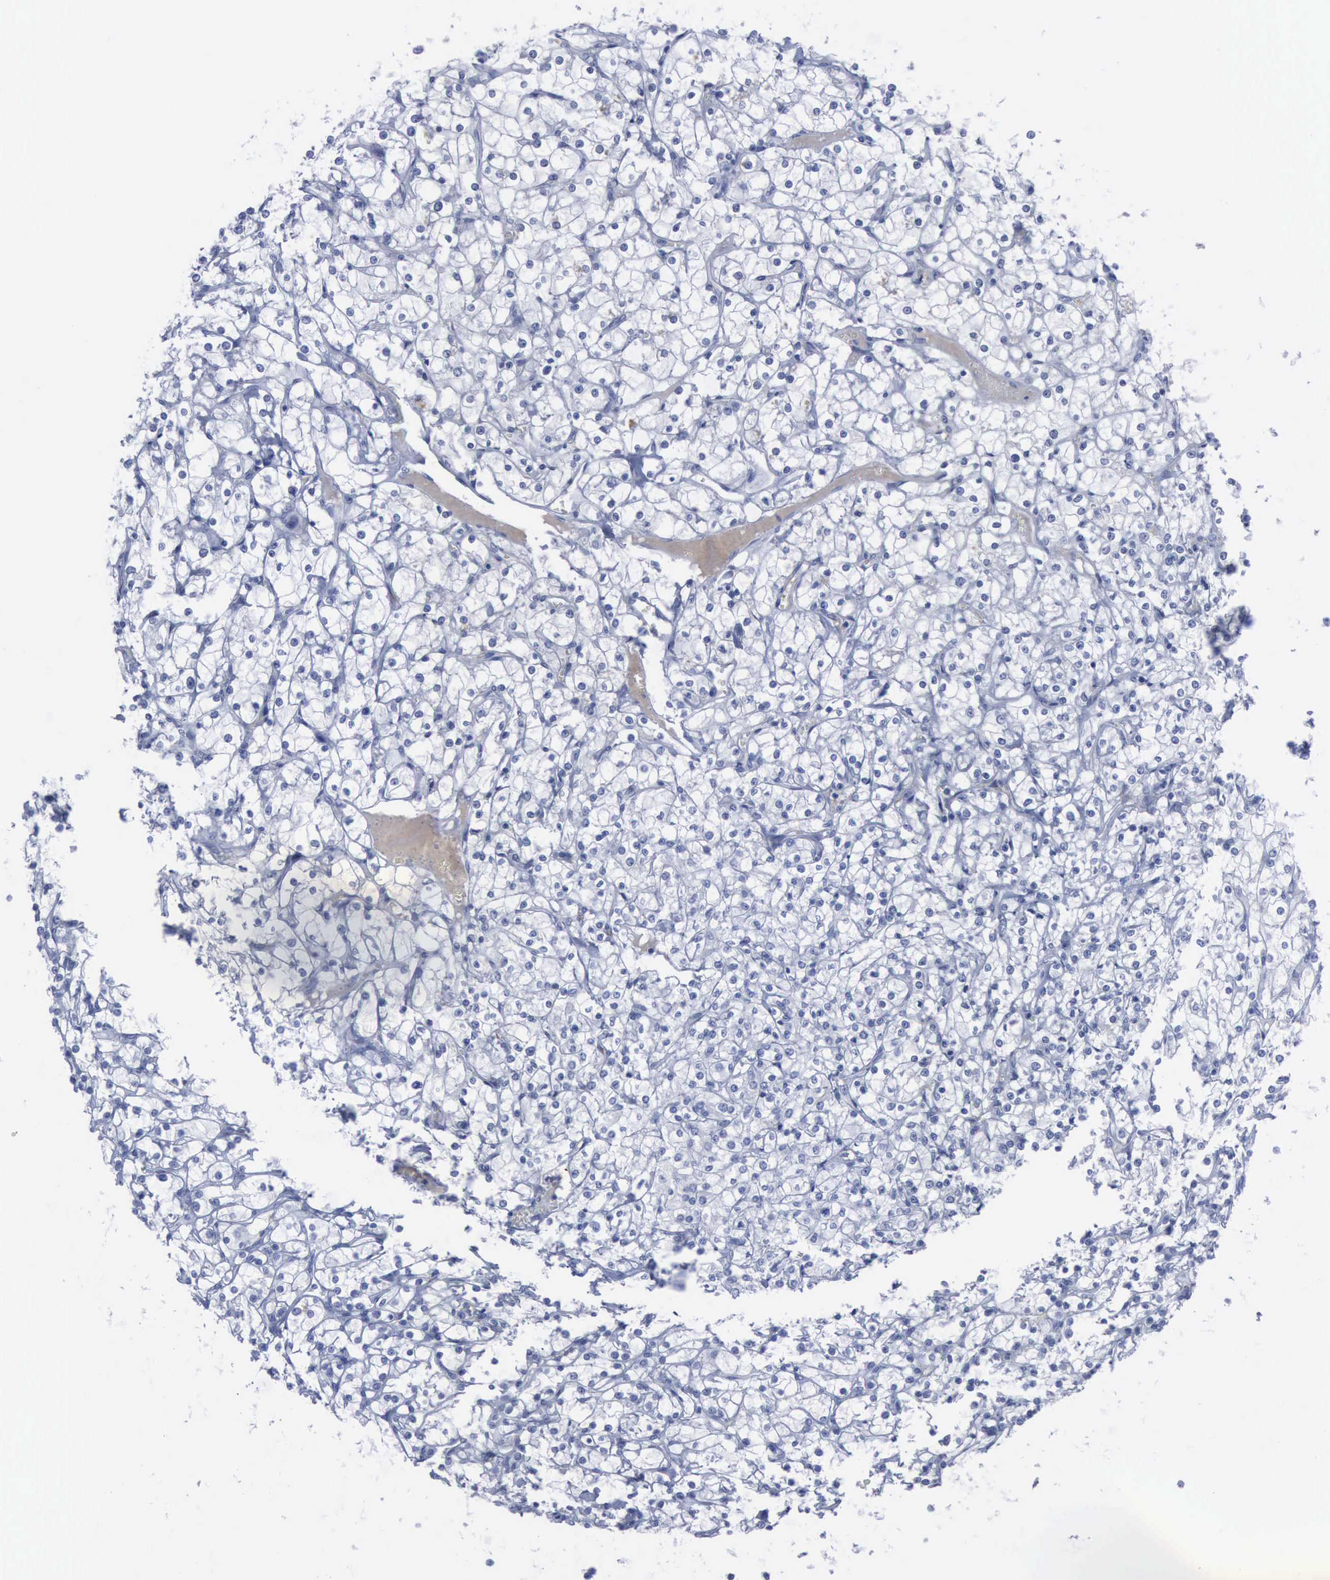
{"staining": {"intensity": "negative", "quantity": "none", "location": "none"}, "tissue": "renal cancer", "cell_type": "Tumor cells", "image_type": "cancer", "snomed": [{"axis": "morphology", "description": "Adenocarcinoma, NOS"}, {"axis": "topography", "description": "Kidney"}], "caption": "Histopathology image shows no significant protein expression in tumor cells of renal adenocarcinoma.", "gene": "NGFR", "patient": {"sex": "female", "age": 73}}